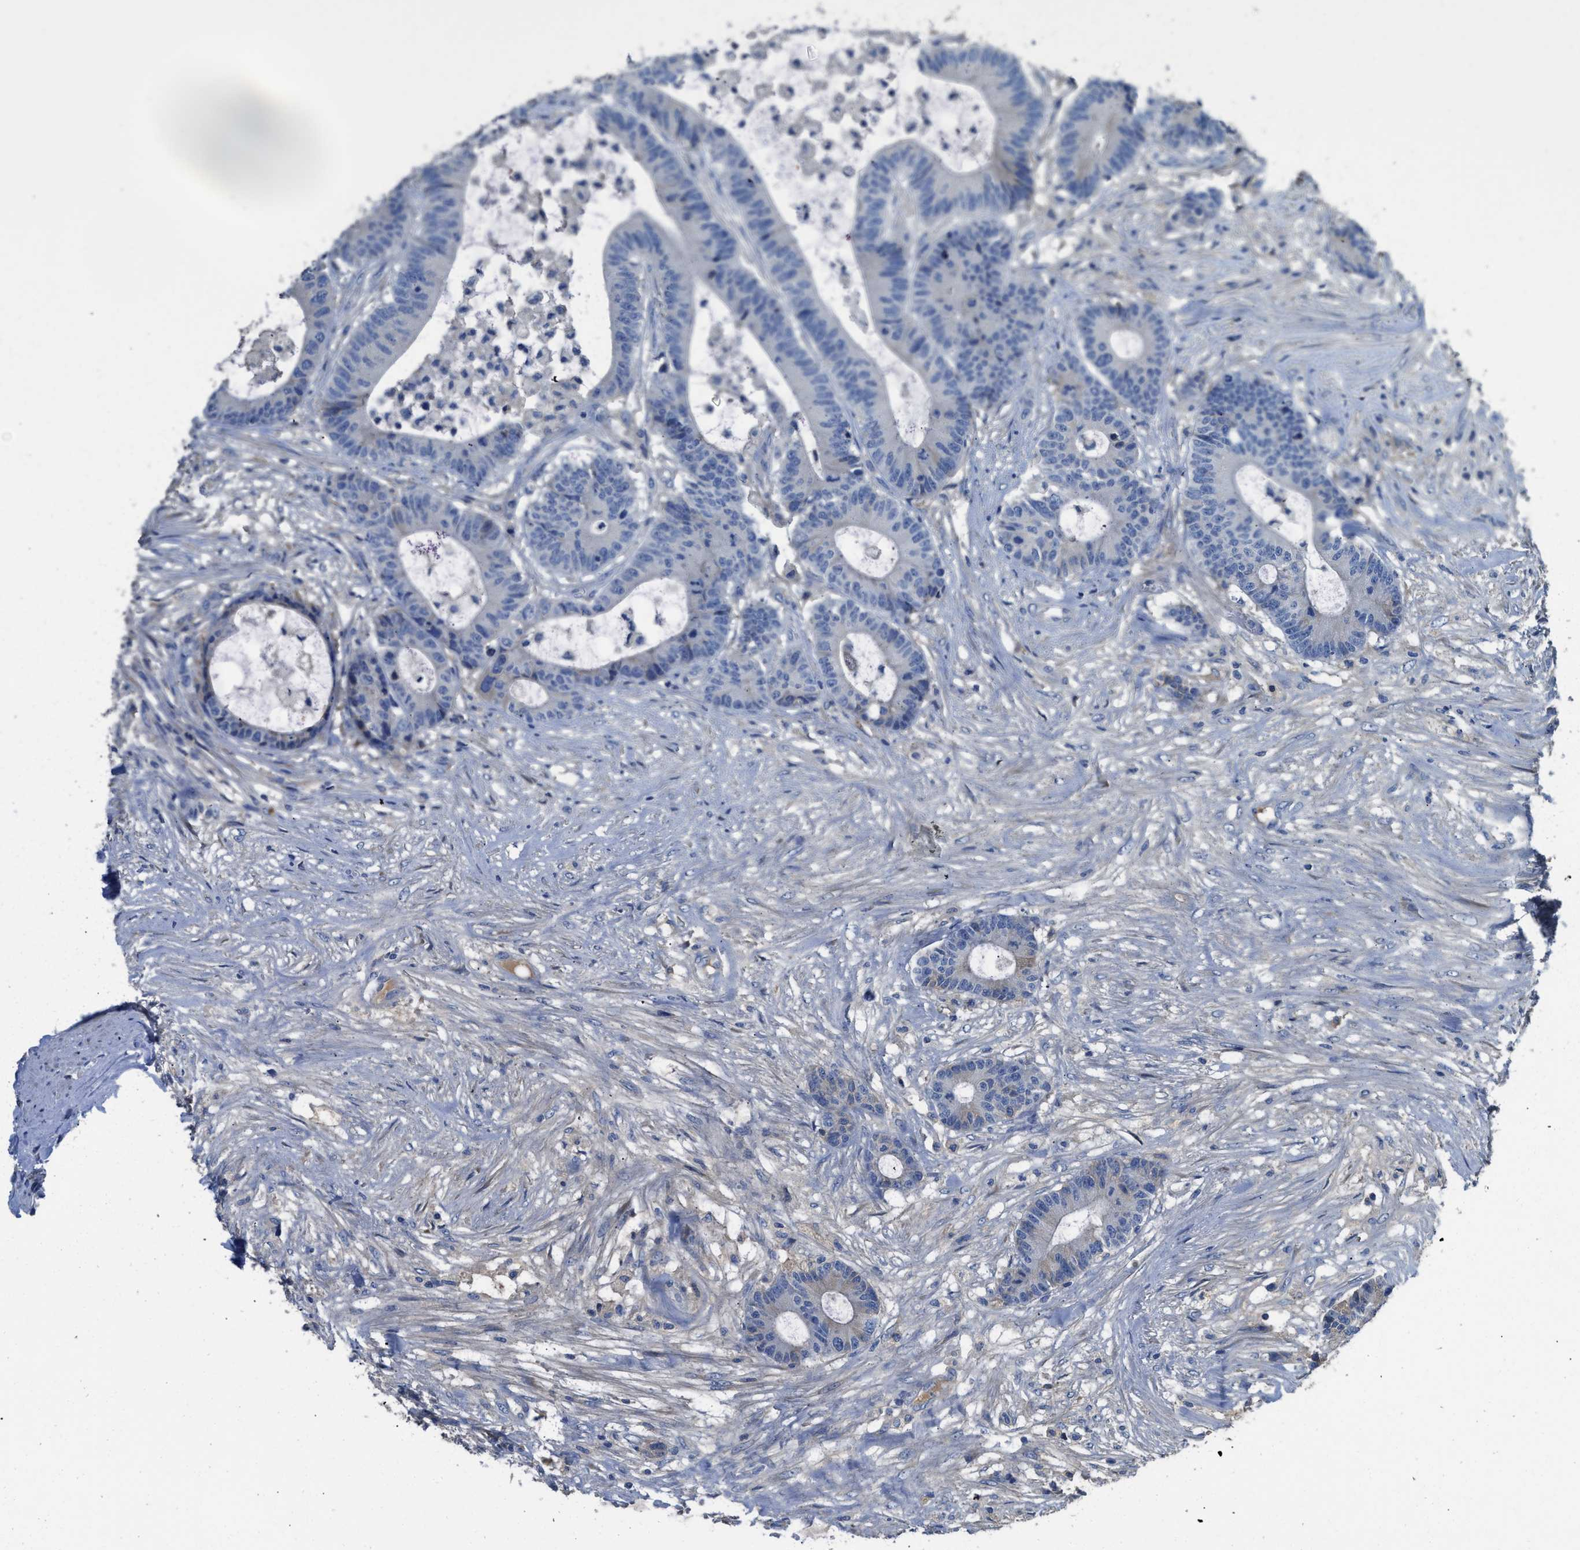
{"staining": {"intensity": "negative", "quantity": "none", "location": "none"}, "tissue": "colorectal cancer", "cell_type": "Tumor cells", "image_type": "cancer", "snomed": [{"axis": "morphology", "description": "Adenocarcinoma, NOS"}, {"axis": "topography", "description": "Colon"}], "caption": "DAB immunohistochemical staining of human adenocarcinoma (colorectal) shows no significant positivity in tumor cells. (Immunohistochemistry (ihc), brightfield microscopy, high magnification).", "gene": "C1S", "patient": {"sex": "female", "age": 84}}